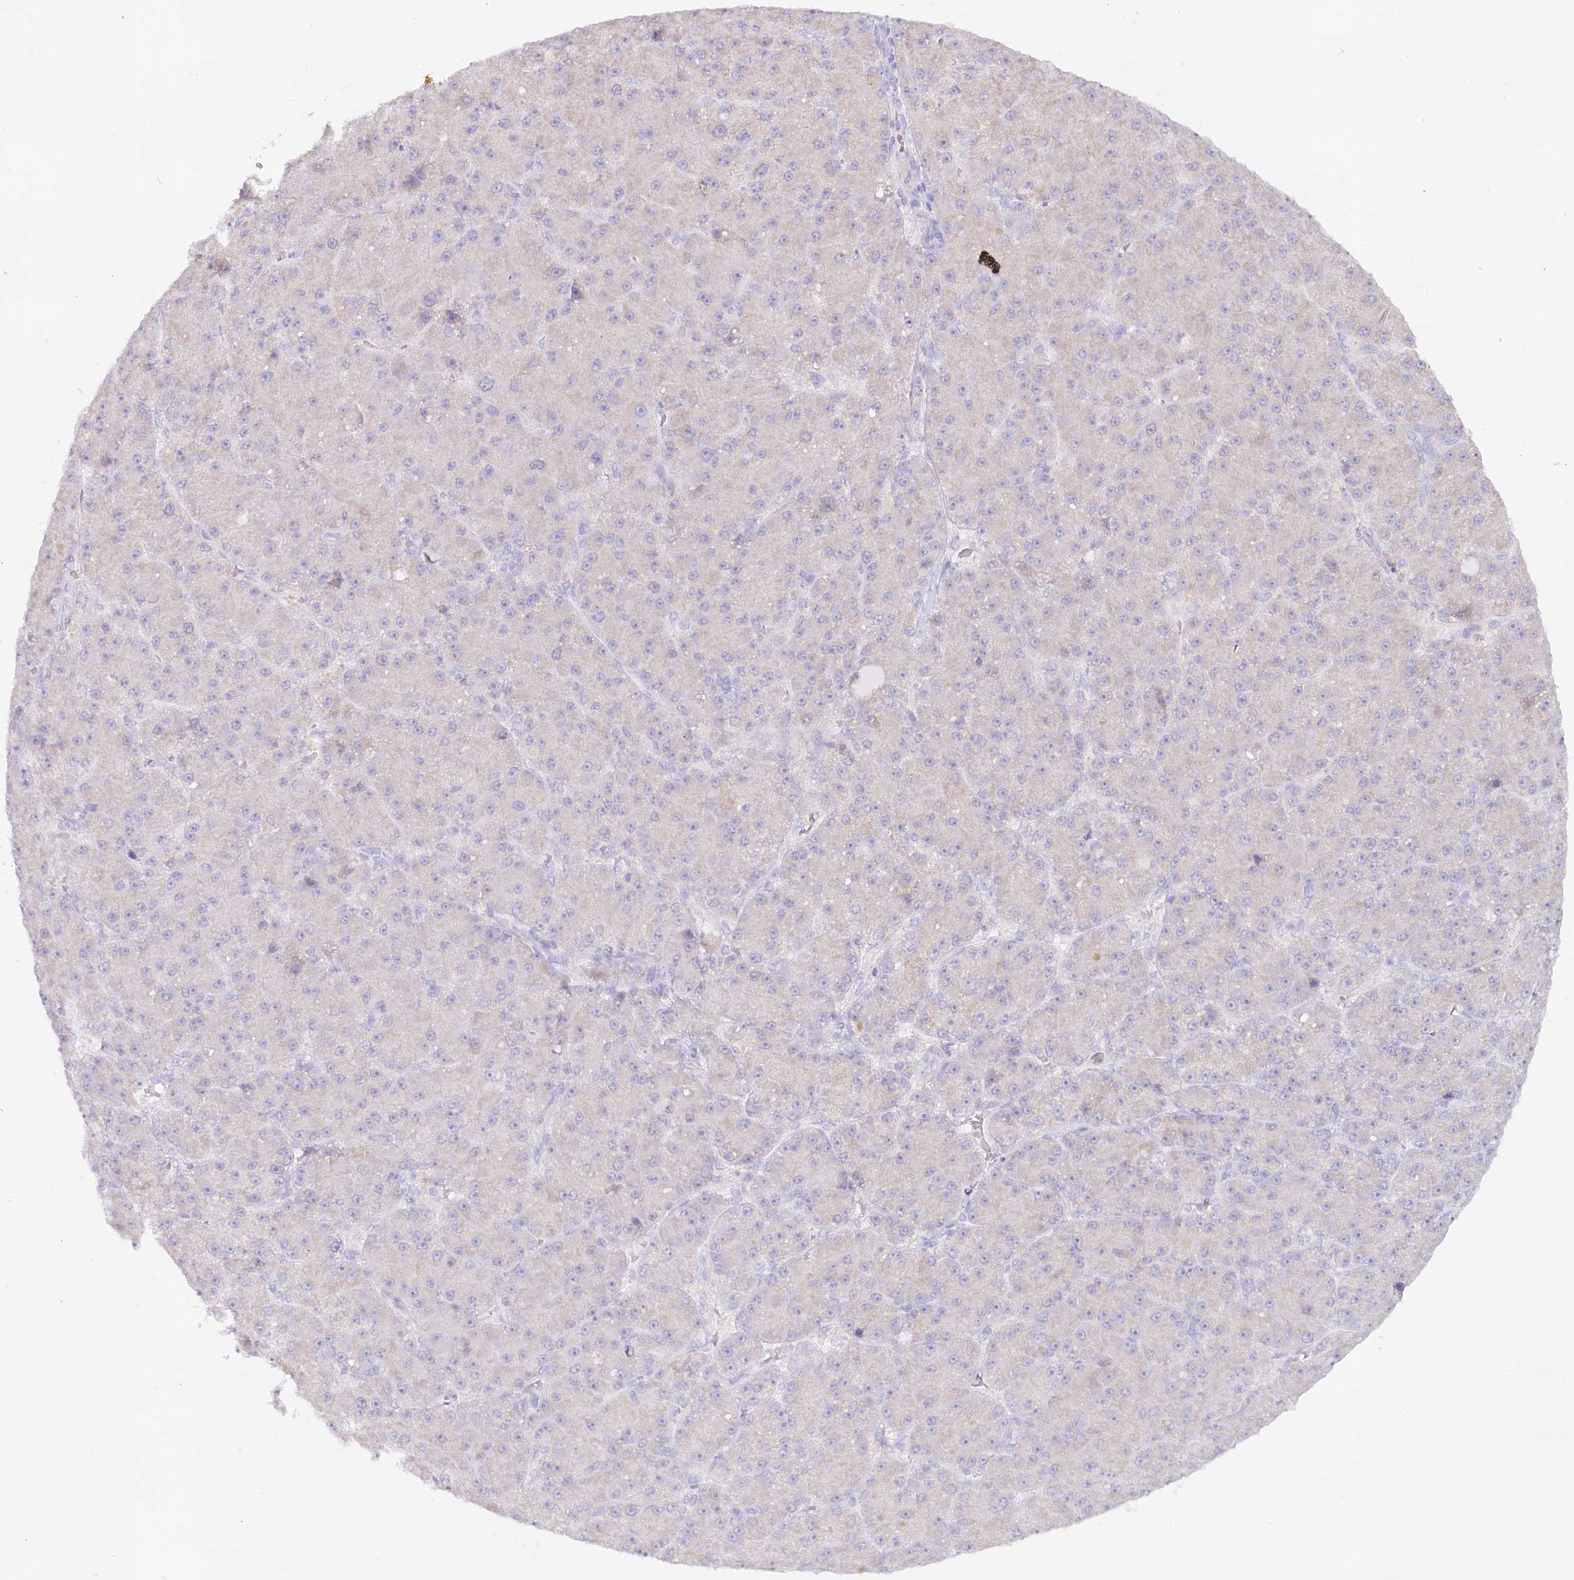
{"staining": {"intensity": "negative", "quantity": "none", "location": "none"}, "tissue": "liver cancer", "cell_type": "Tumor cells", "image_type": "cancer", "snomed": [{"axis": "morphology", "description": "Carcinoma, Hepatocellular, NOS"}, {"axis": "topography", "description": "Liver"}], "caption": "Tumor cells are negative for protein expression in human liver cancer. (Stains: DAB immunohistochemistry with hematoxylin counter stain, Microscopy: brightfield microscopy at high magnification).", "gene": "PSAPL1", "patient": {"sex": "male", "age": 67}}